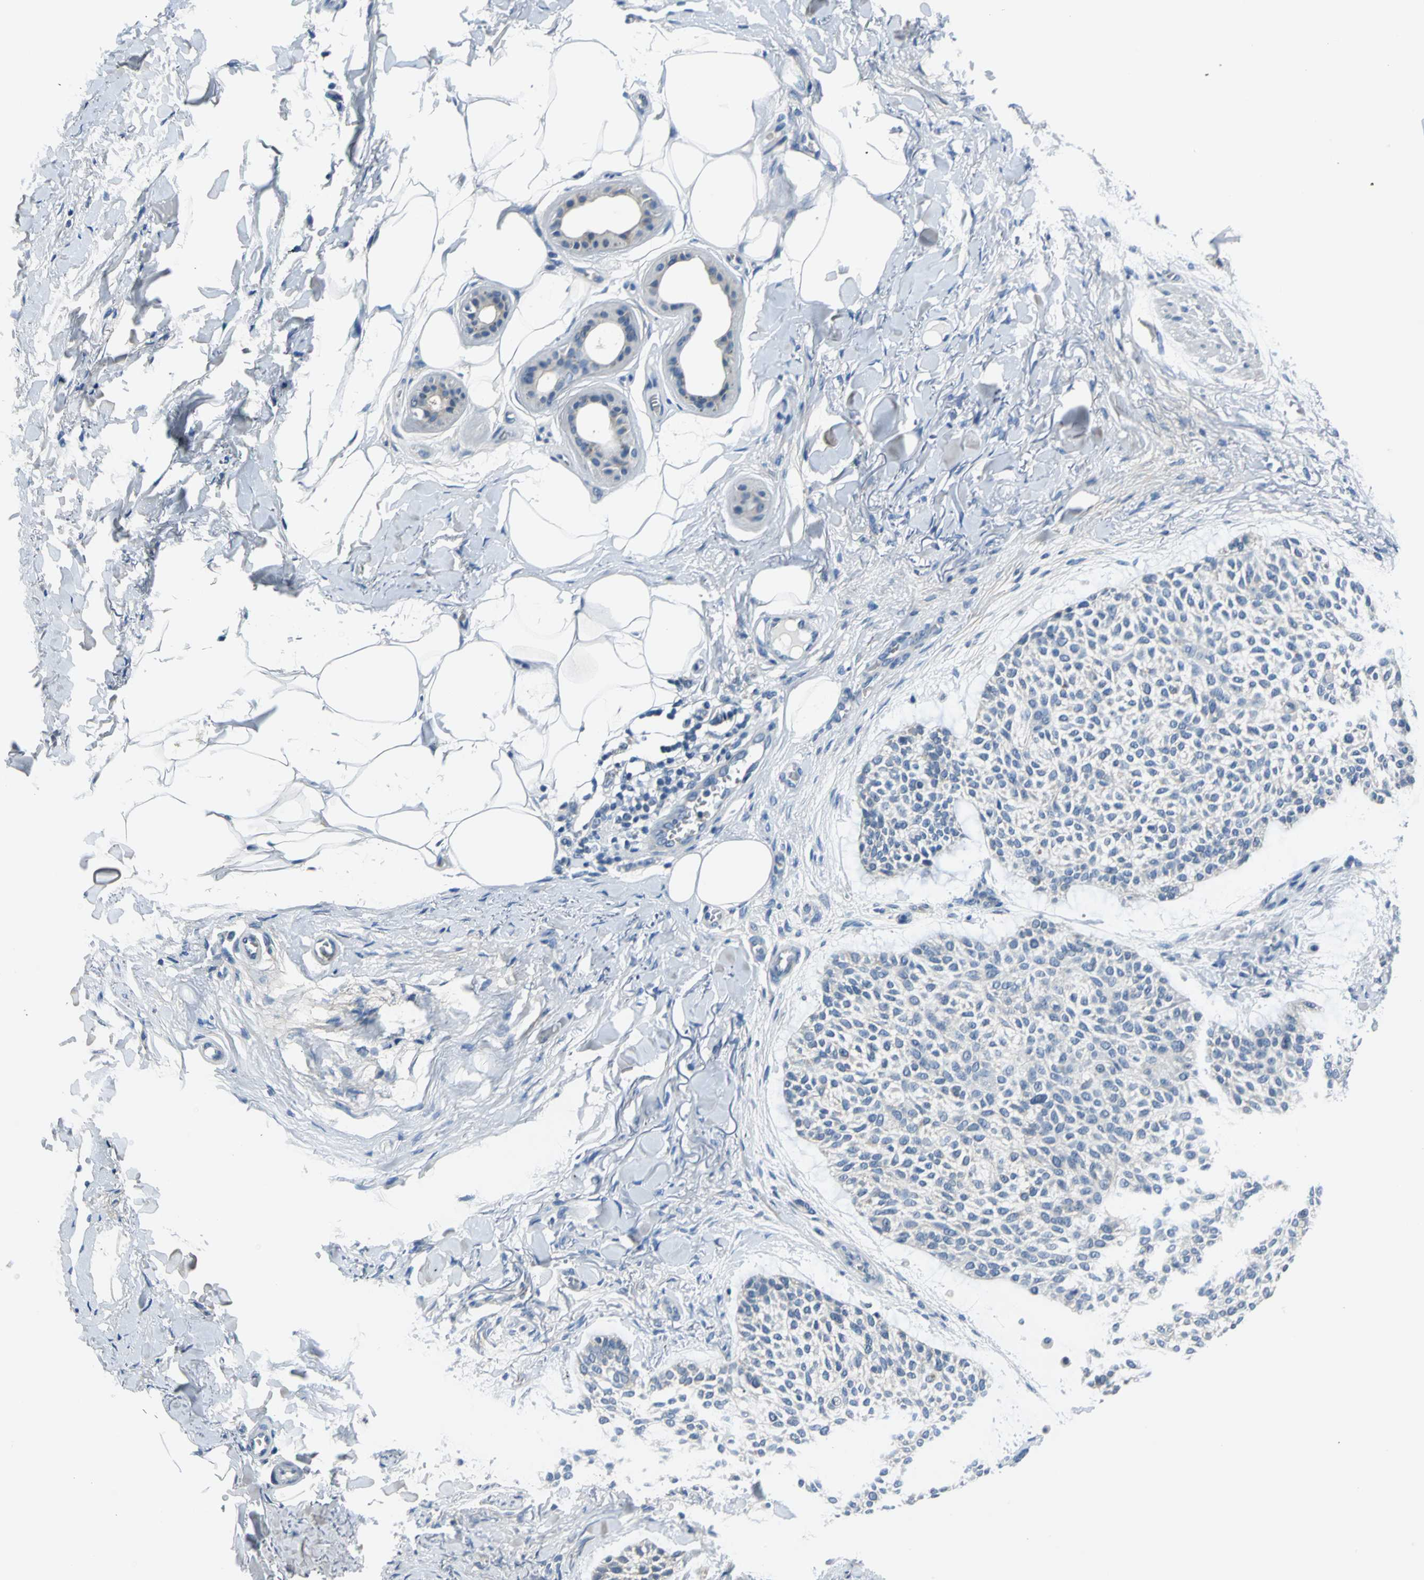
{"staining": {"intensity": "negative", "quantity": "none", "location": "none"}, "tissue": "skin cancer", "cell_type": "Tumor cells", "image_type": "cancer", "snomed": [{"axis": "morphology", "description": "Normal tissue, NOS"}, {"axis": "morphology", "description": "Basal cell carcinoma"}, {"axis": "topography", "description": "Skin"}], "caption": "DAB immunohistochemical staining of basal cell carcinoma (skin) exhibits no significant positivity in tumor cells. Nuclei are stained in blue.", "gene": "ZNF415", "patient": {"sex": "female", "age": 70}}